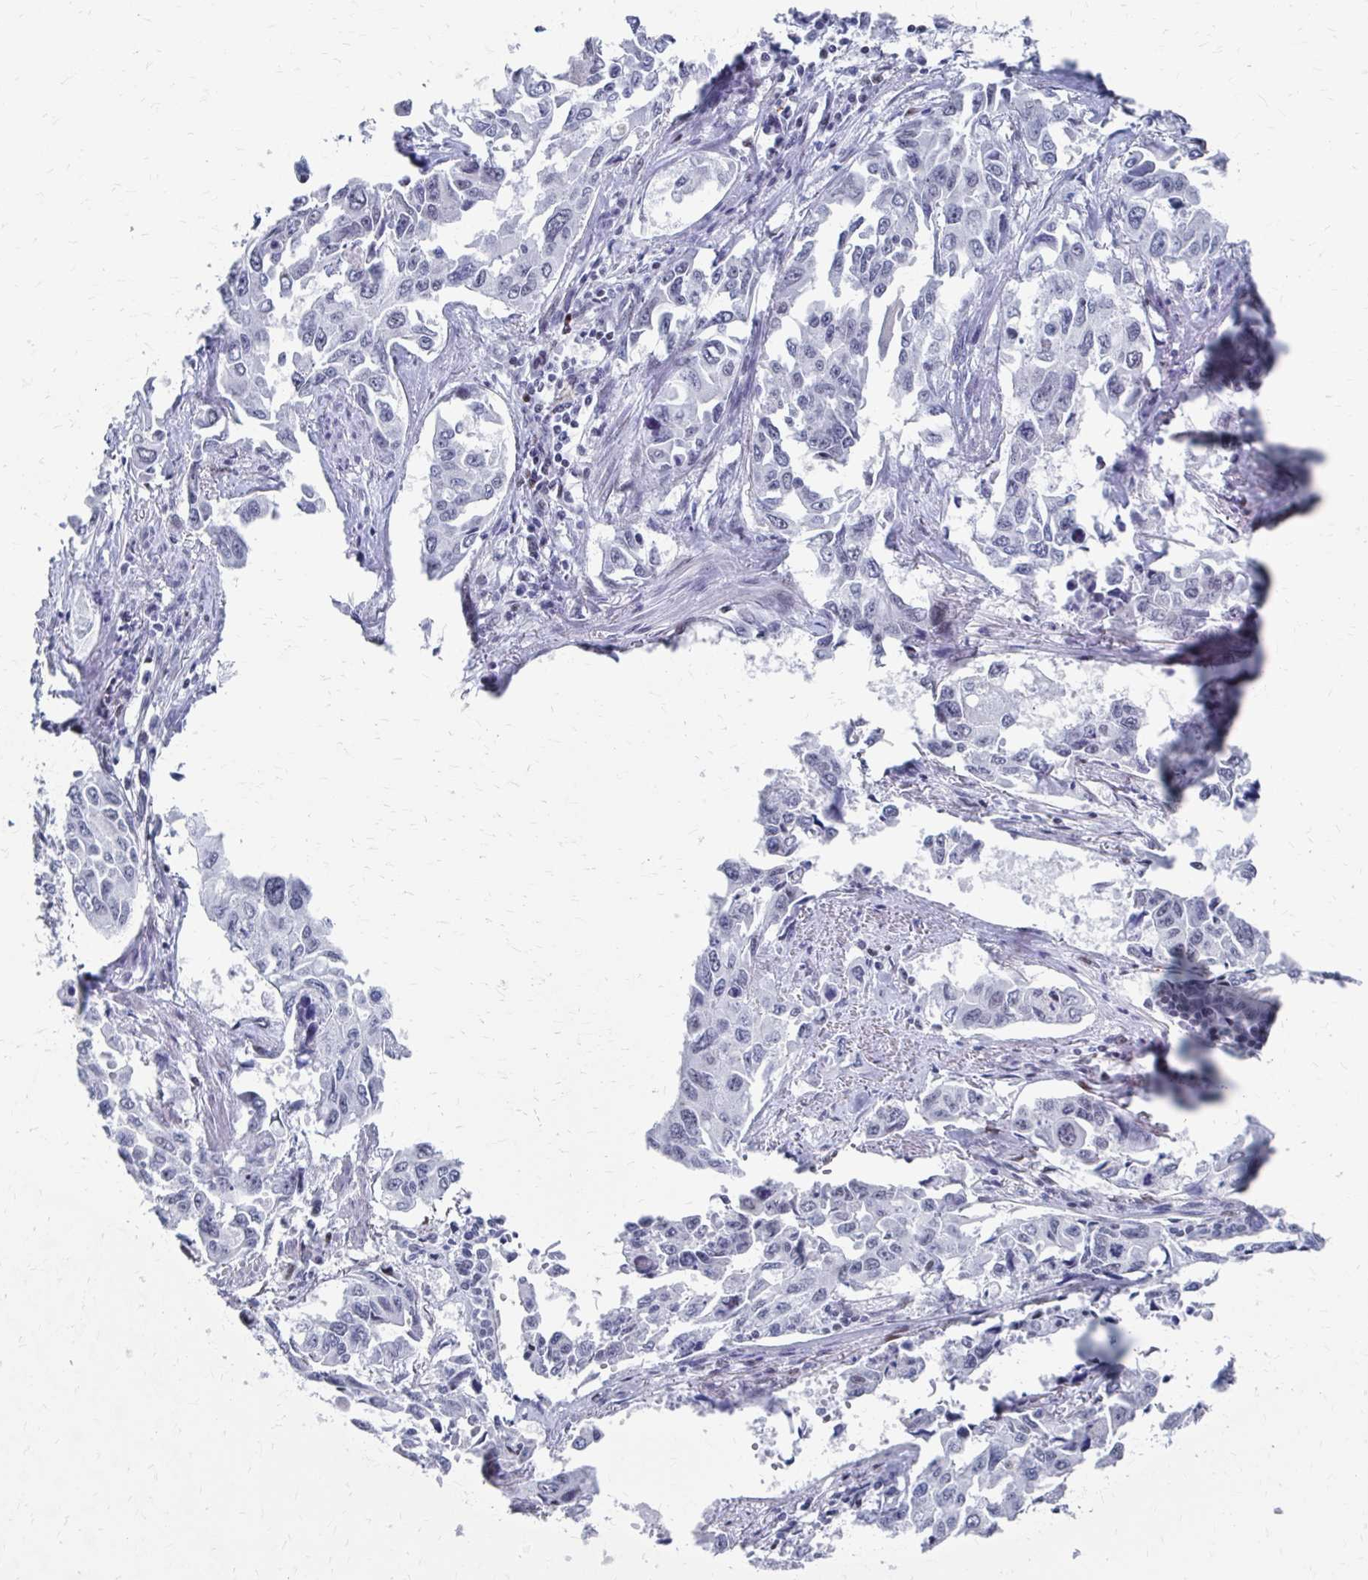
{"staining": {"intensity": "negative", "quantity": "none", "location": "none"}, "tissue": "lung cancer", "cell_type": "Tumor cells", "image_type": "cancer", "snomed": [{"axis": "morphology", "description": "Adenocarcinoma, NOS"}, {"axis": "topography", "description": "Lung"}], "caption": "Immunohistochemical staining of human lung cancer demonstrates no significant expression in tumor cells.", "gene": "CDIN1", "patient": {"sex": "male", "age": 64}}